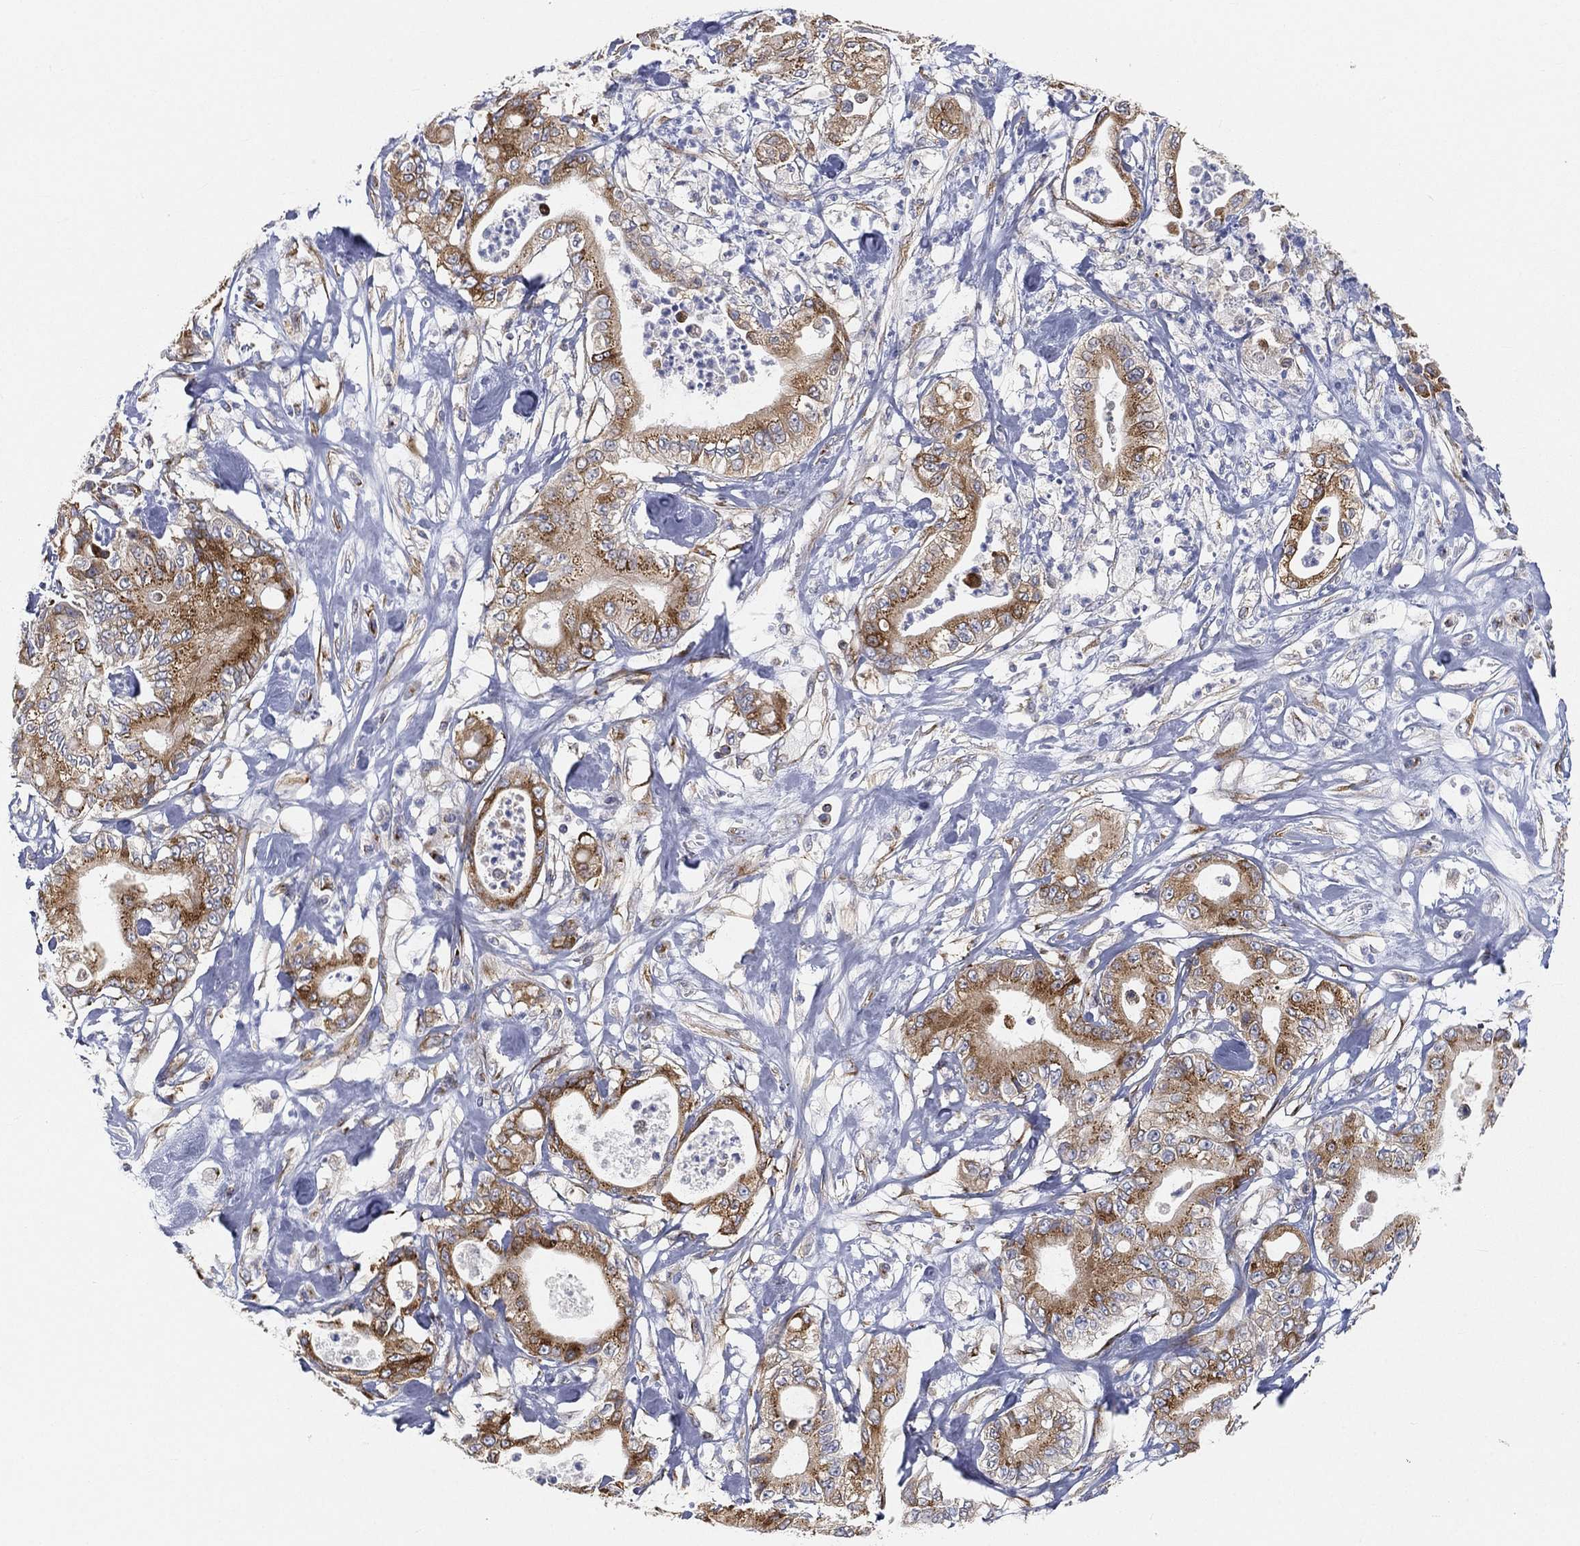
{"staining": {"intensity": "strong", "quantity": ">75%", "location": "cytoplasmic/membranous"}, "tissue": "pancreatic cancer", "cell_type": "Tumor cells", "image_type": "cancer", "snomed": [{"axis": "morphology", "description": "Adenocarcinoma, NOS"}, {"axis": "topography", "description": "Pancreas"}], "caption": "Strong cytoplasmic/membranous staining is present in about >75% of tumor cells in pancreatic cancer.", "gene": "TMEM25", "patient": {"sex": "male", "age": 71}}